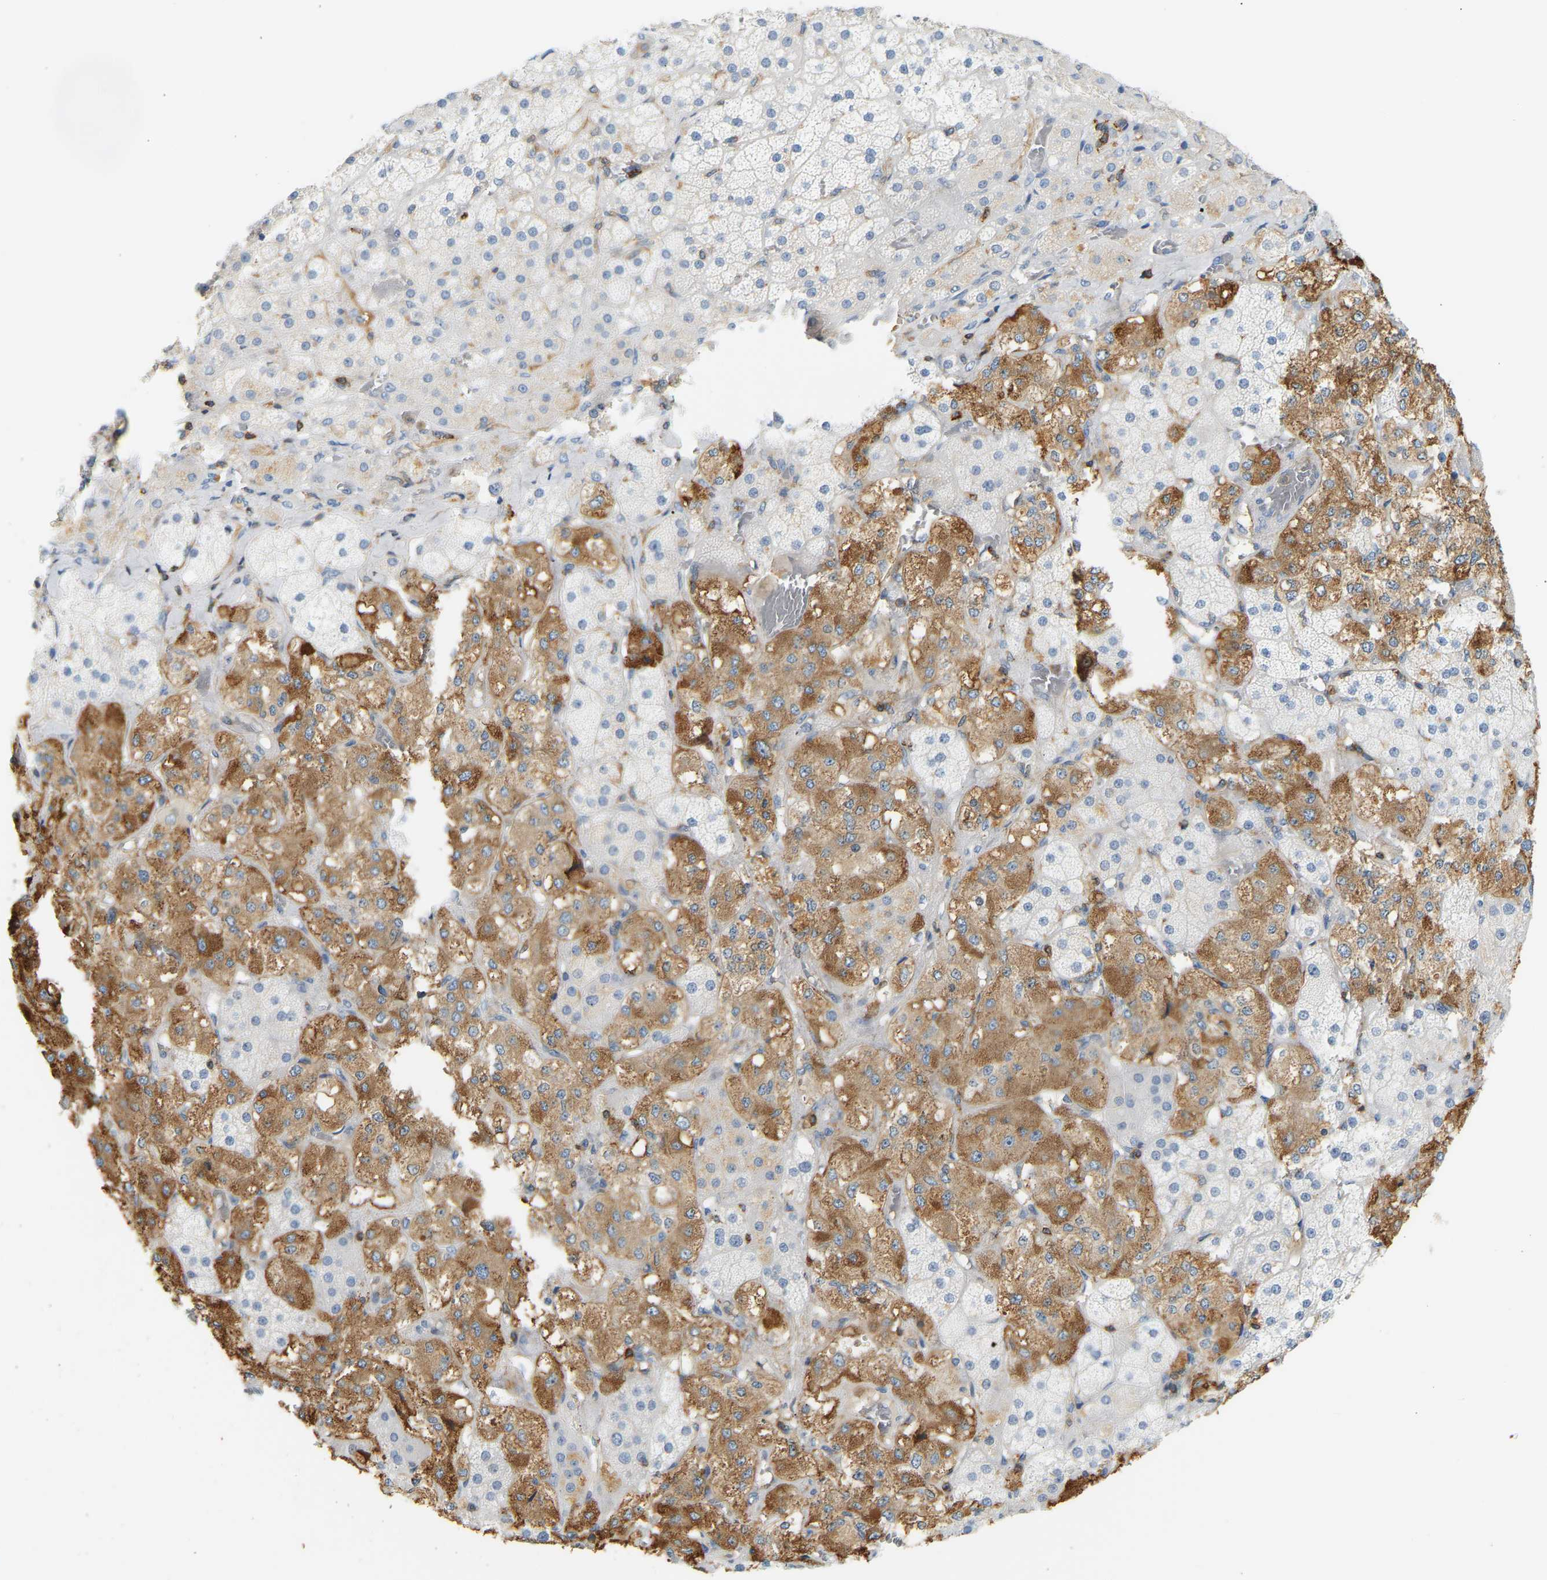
{"staining": {"intensity": "moderate", "quantity": "<25%", "location": "cytoplasmic/membranous"}, "tissue": "adrenal gland", "cell_type": "Glandular cells", "image_type": "normal", "snomed": [{"axis": "morphology", "description": "Normal tissue, NOS"}, {"axis": "topography", "description": "Adrenal gland"}], "caption": "Protein analysis of unremarkable adrenal gland demonstrates moderate cytoplasmic/membranous expression in approximately <25% of glandular cells.", "gene": "FNBP1", "patient": {"sex": "male", "age": 57}}